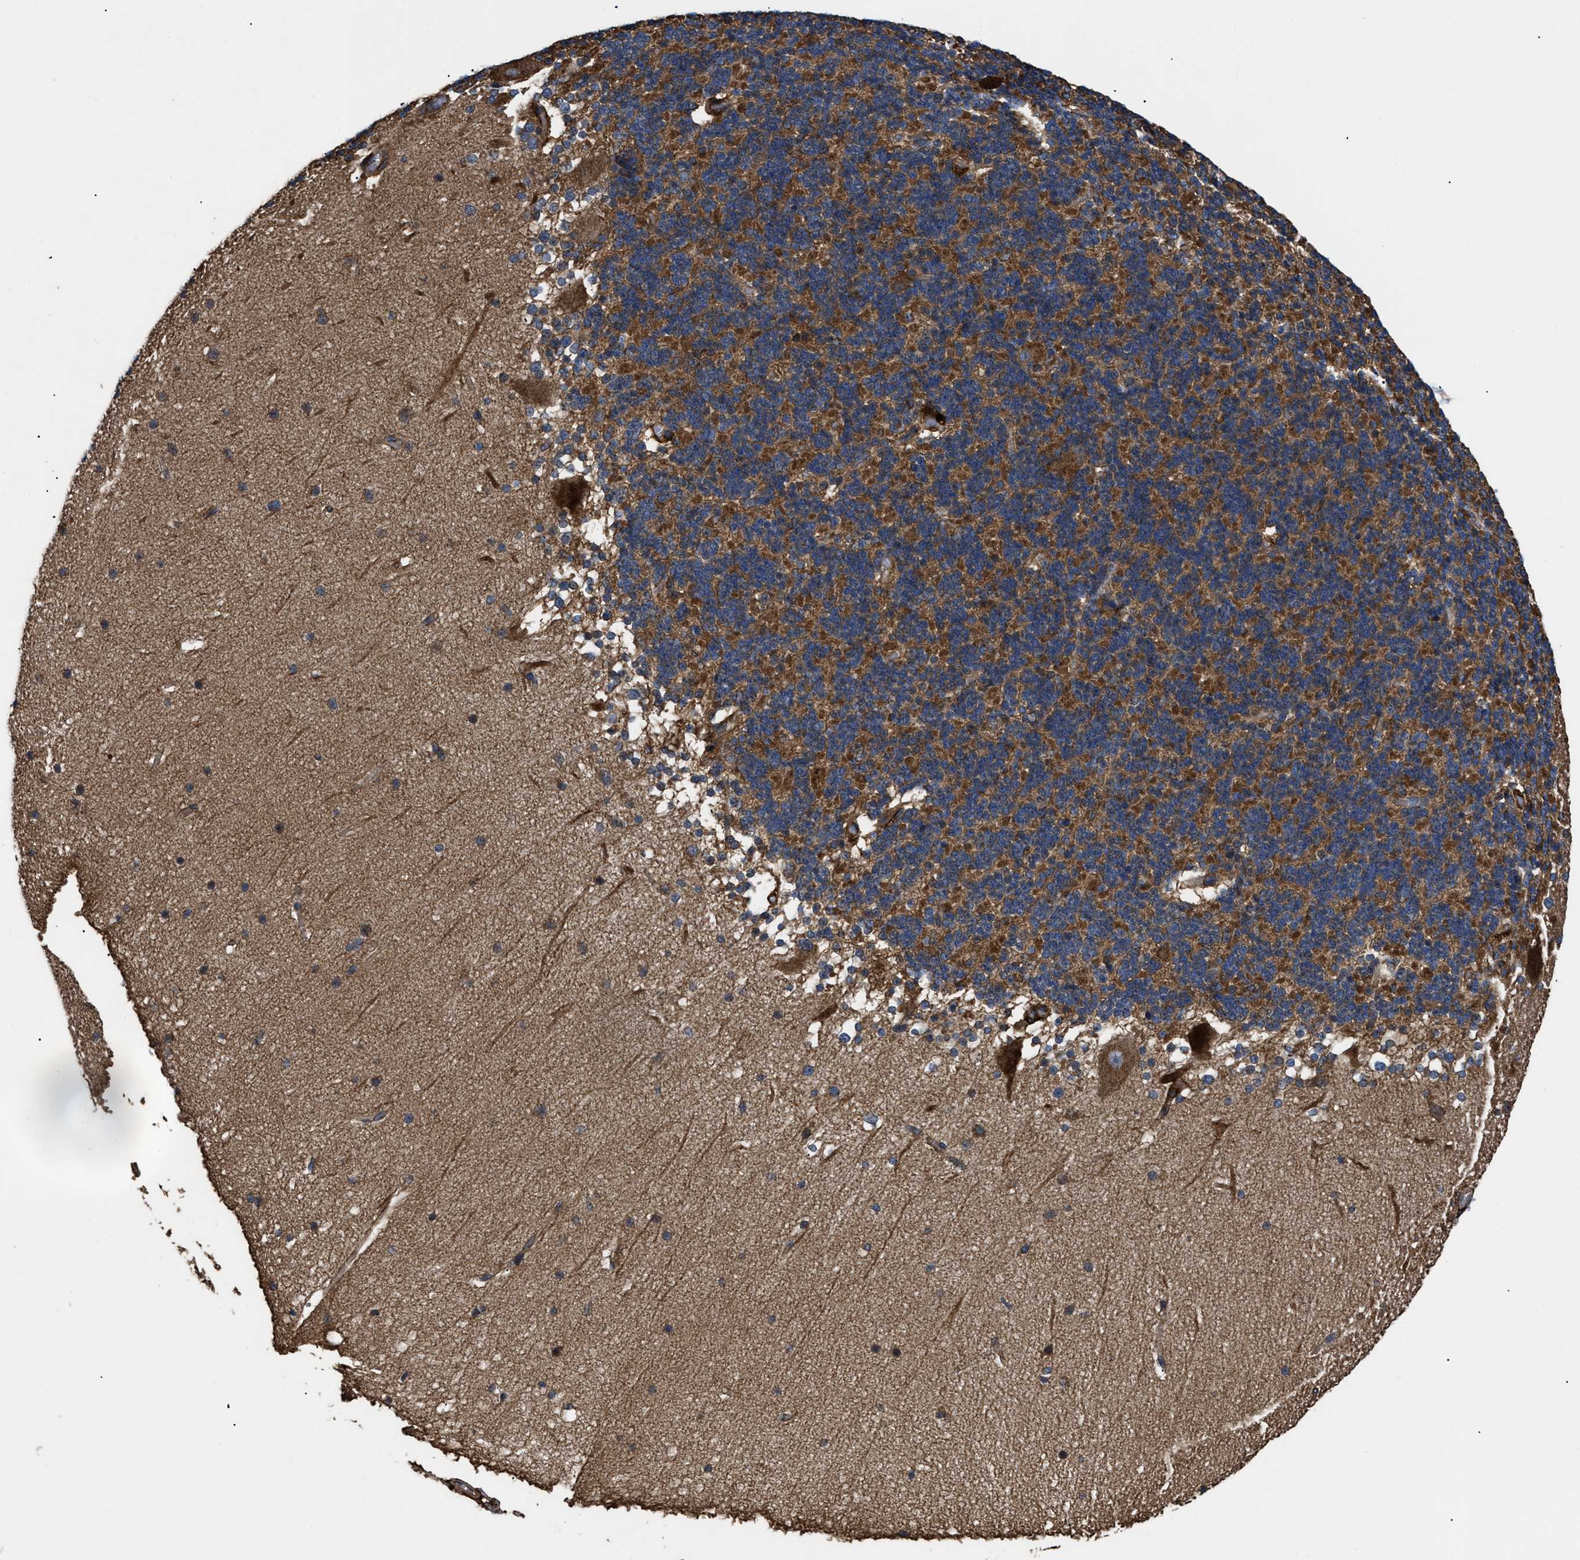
{"staining": {"intensity": "strong", "quantity": "25%-75%", "location": "cytoplasmic/membranous"}, "tissue": "cerebellum", "cell_type": "Cells in granular layer", "image_type": "normal", "snomed": [{"axis": "morphology", "description": "Normal tissue, NOS"}, {"axis": "topography", "description": "Cerebellum"}], "caption": "Immunohistochemical staining of unremarkable human cerebellum shows strong cytoplasmic/membranous protein positivity in approximately 25%-75% of cells in granular layer.", "gene": "NT5E", "patient": {"sex": "female", "age": 19}}